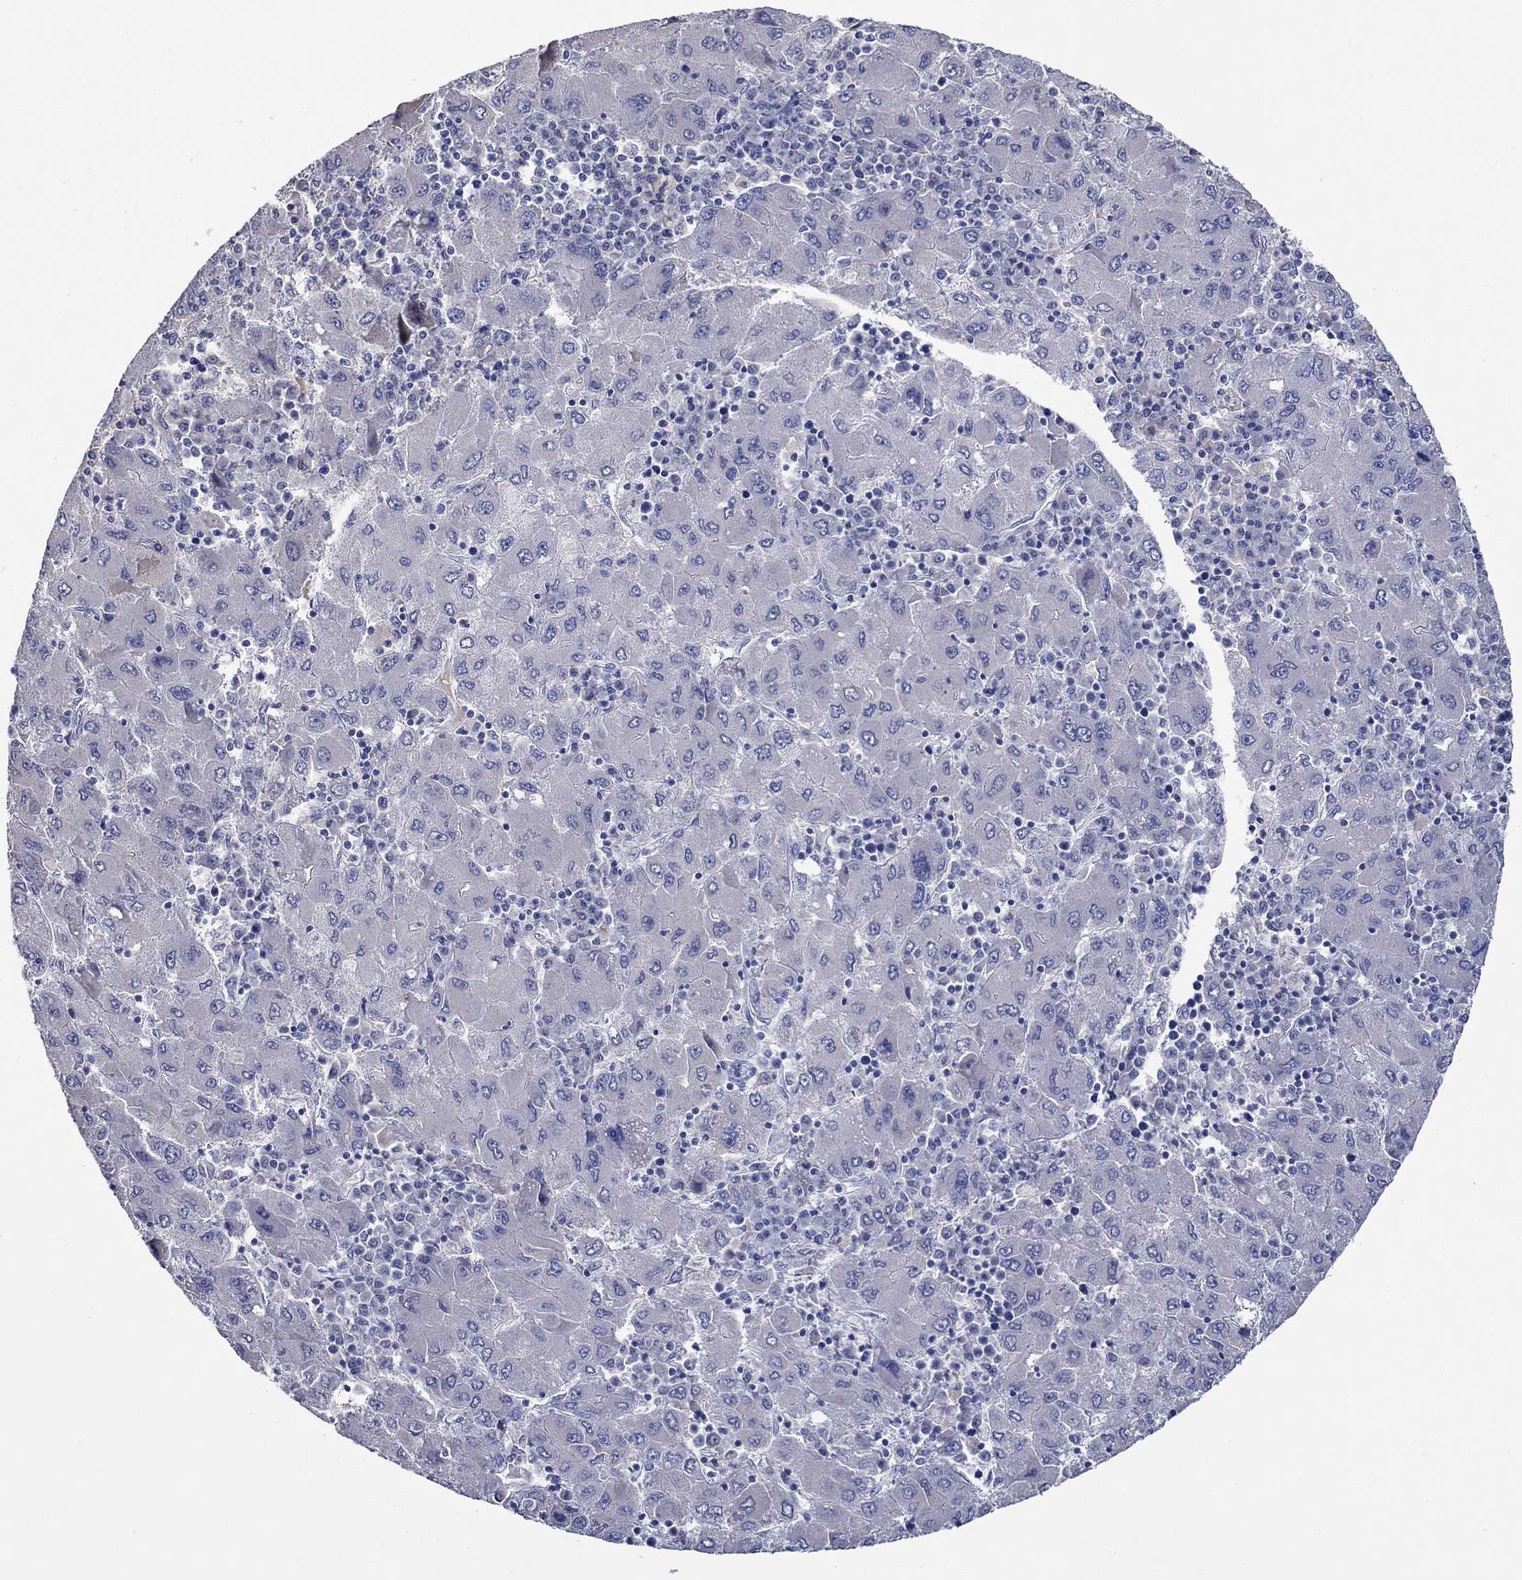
{"staining": {"intensity": "strong", "quantity": "<25%", "location": "cytoplasmic/membranous"}, "tissue": "liver cancer", "cell_type": "Tumor cells", "image_type": "cancer", "snomed": [{"axis": "morphology", "description": "Carcinoma, Hepatocellular, NOS"}, {"axis": "topography", "description": "Liver"}], "caption": "Liver hepatocellular carcinoma stained with a brown dye exhibits strong cytoplasmic/membranous positive staining in about <25% of tumor cells.", "gene": "CRYAB", "patient": {"sex": "male", "age": 75}}